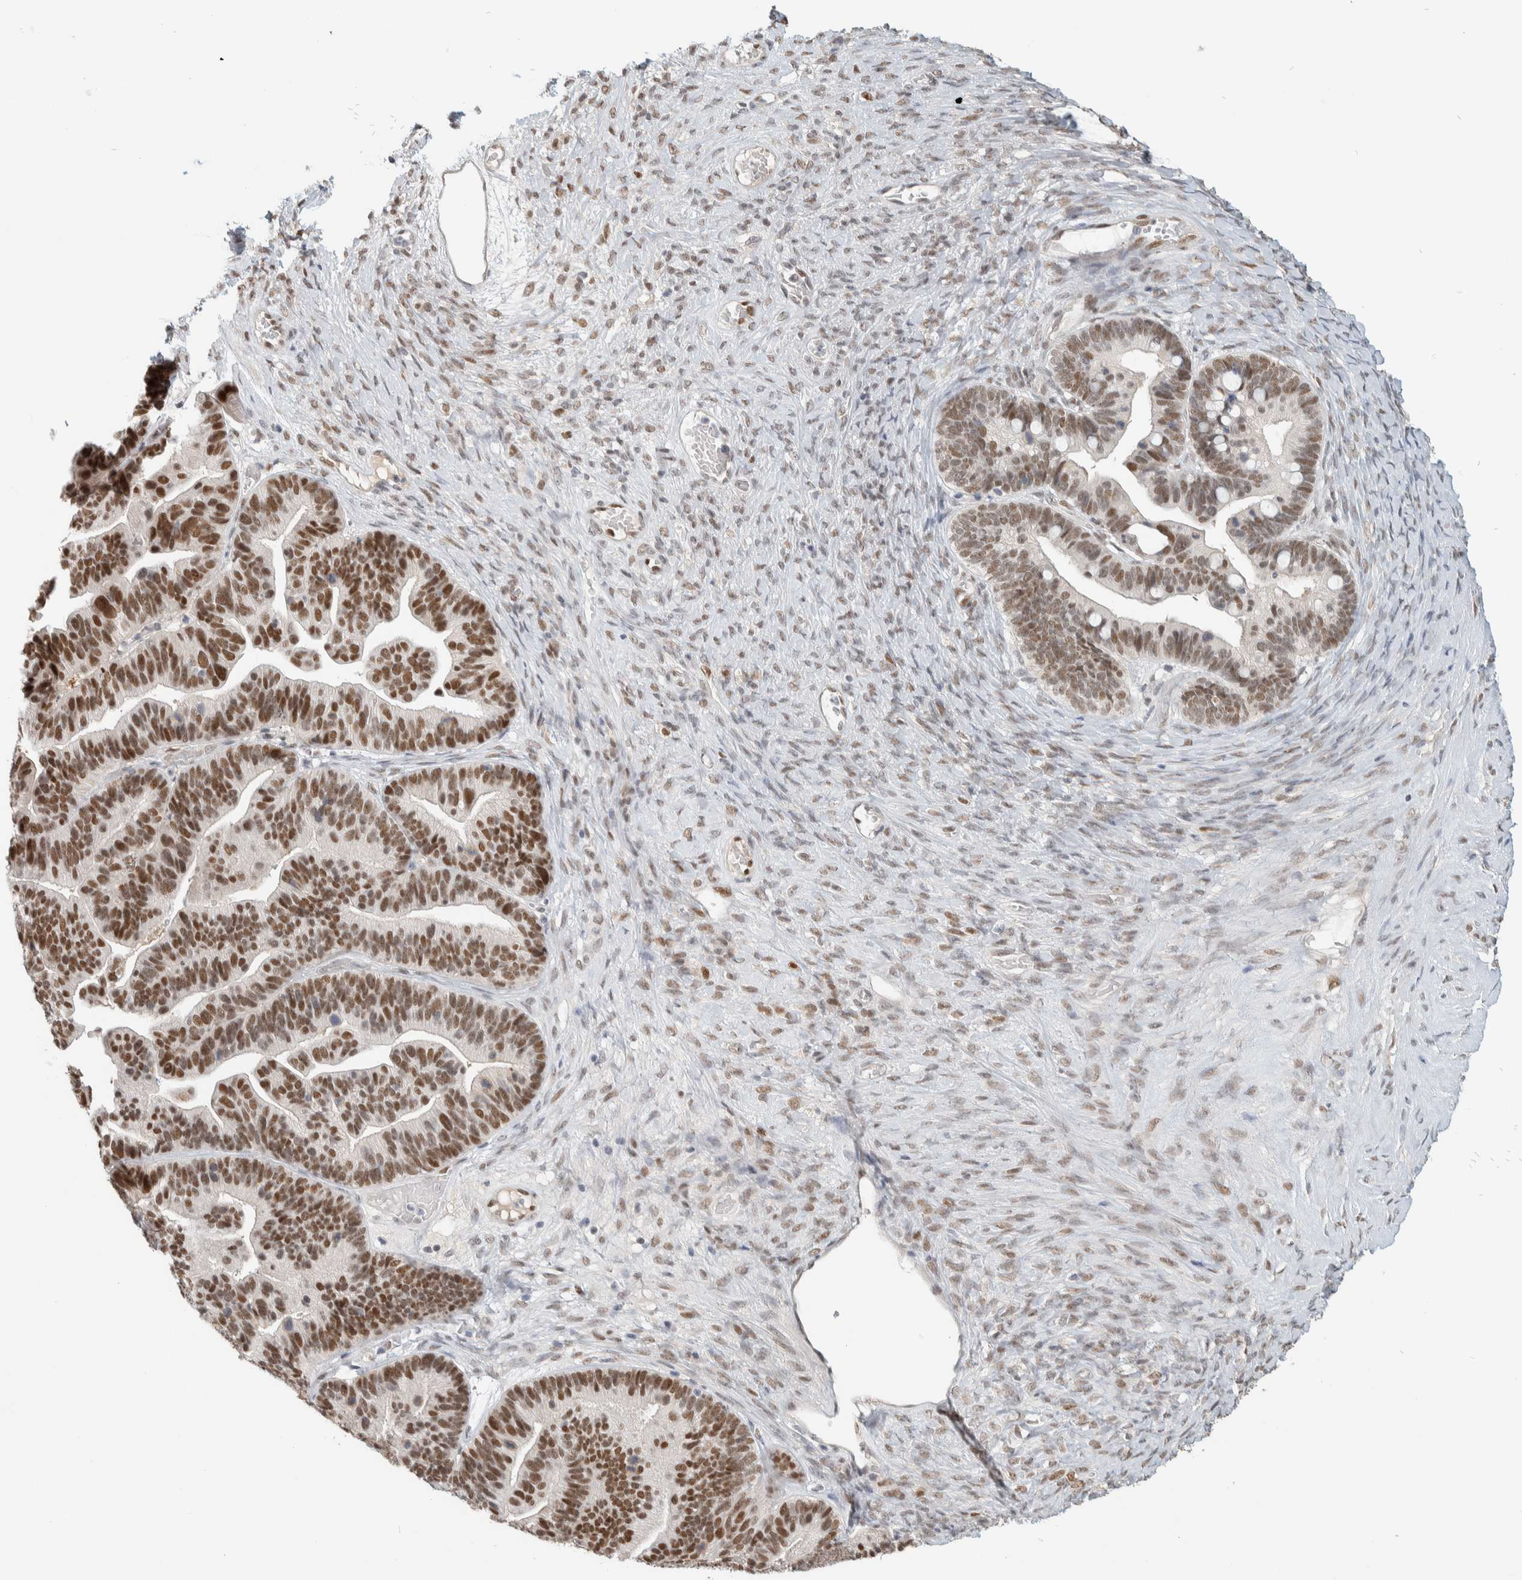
{"staining": {"intensity": "moderate", "quantity": ">75%", "location": "nuclear"}, "tissue": "ovarian cancer", "cell_type": "Tumor cells", "image_type": "cancer", "snomed": [{"axis": "morphology", "description": "Cystadenocarcinoma, serous, NOS"}, {"axis": "topography", "description": "Ovary"}], "caption": "Moderate nuclear positivity is present in approximately >75% of tumor cells in ovarian cancer (serous cystadenocarcinoma).", "gene": "PUS7", "patient": {"sex": "female", "age": 56}}